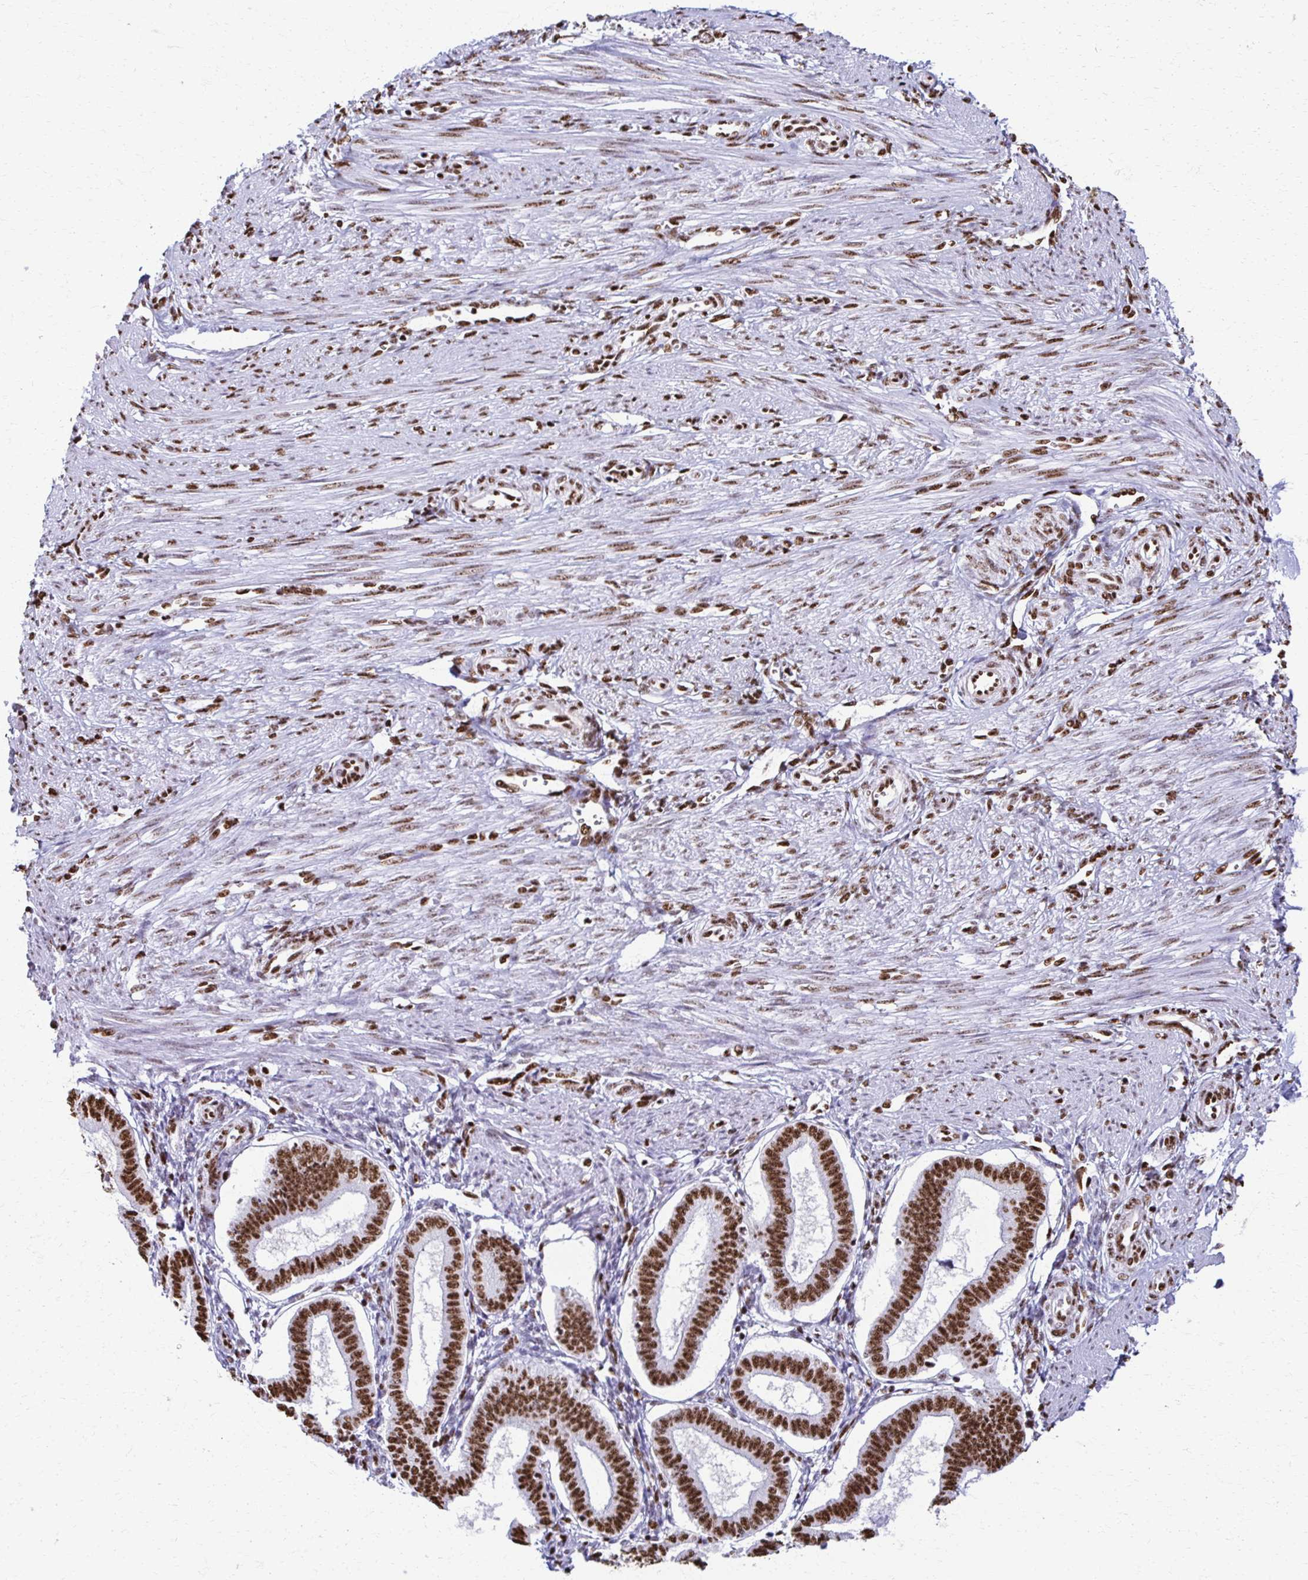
{"staining": {"intensity": "moderate", "quantity": ">75%", "location": "nuclear"}, "tissue": "endometrium", "cell_type": "Cells in endometrial stroma", "image_type": "normal", "snomed": [{"axis": "morphology", "description": "Normal tissue, NOS"}, {"axis": "topography", "description": "Endometrium"}], "caption": "A micrograph of human endometrium stained for a protein shows moderate nuclear brown staining in cells in endometrial stroma.", "gene": "NONO", "patient": {"sex": "female", "age": 24}}